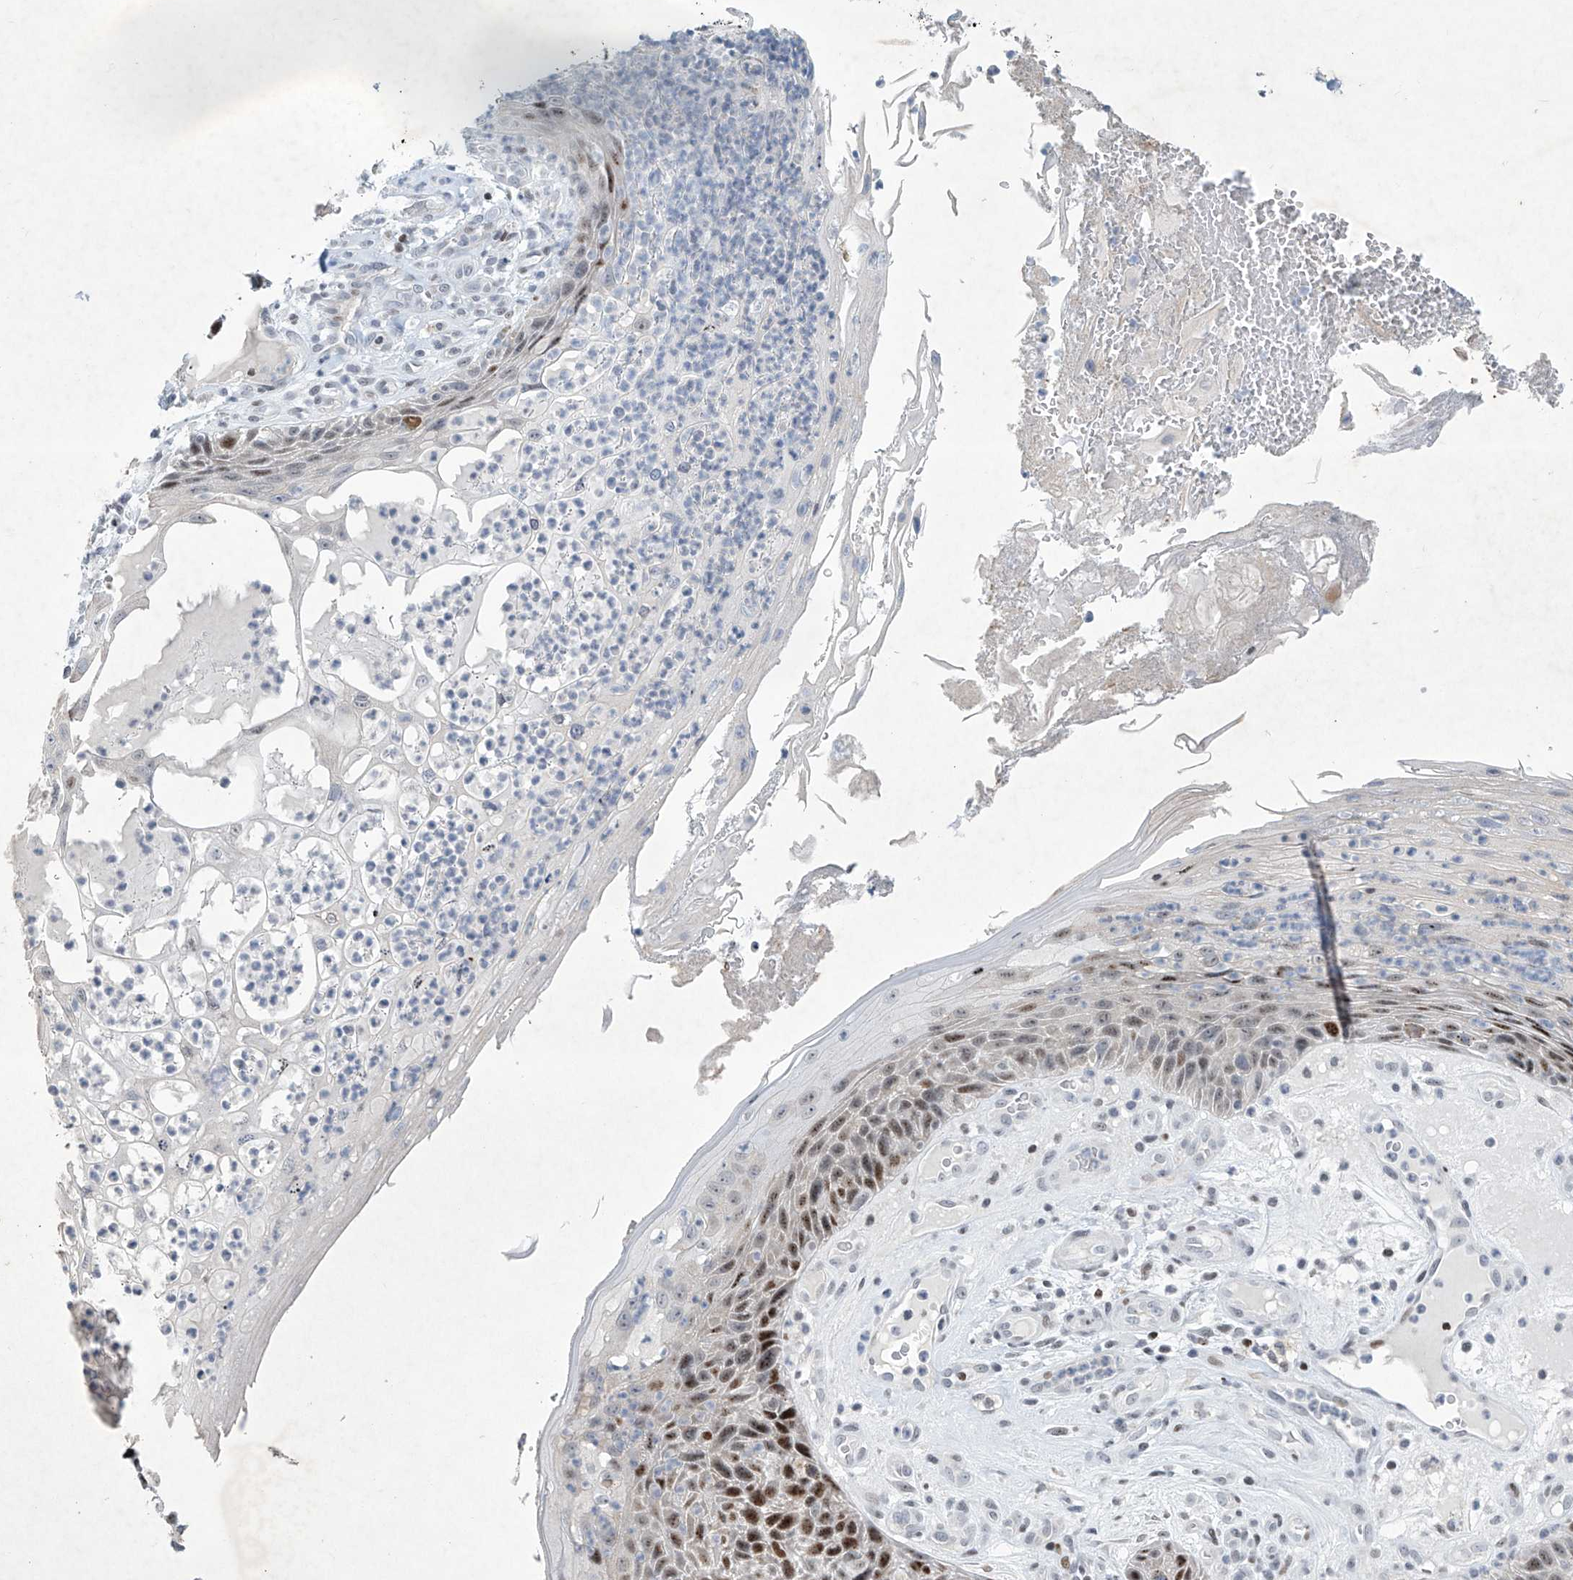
{"staining": {"intensity": "moderate", "quantity": "25%-75%", "location": "nuclear"}, "tissue": "skin cancer", "cell_type": "Tumor cells", "image_type": "cancer", "snomed": [{"axis": "morphology", "description": "Squamous cell carcinoma, NOS"}, {"axis": "topography", "description": "Skin"}], "caption": "Moderate nuclear protein staining is appreciated in approximately 25%-75% of tumor cells in skin cancer.", "gene": "RFX7", "patient": {"sex": "female", "age": 88}}